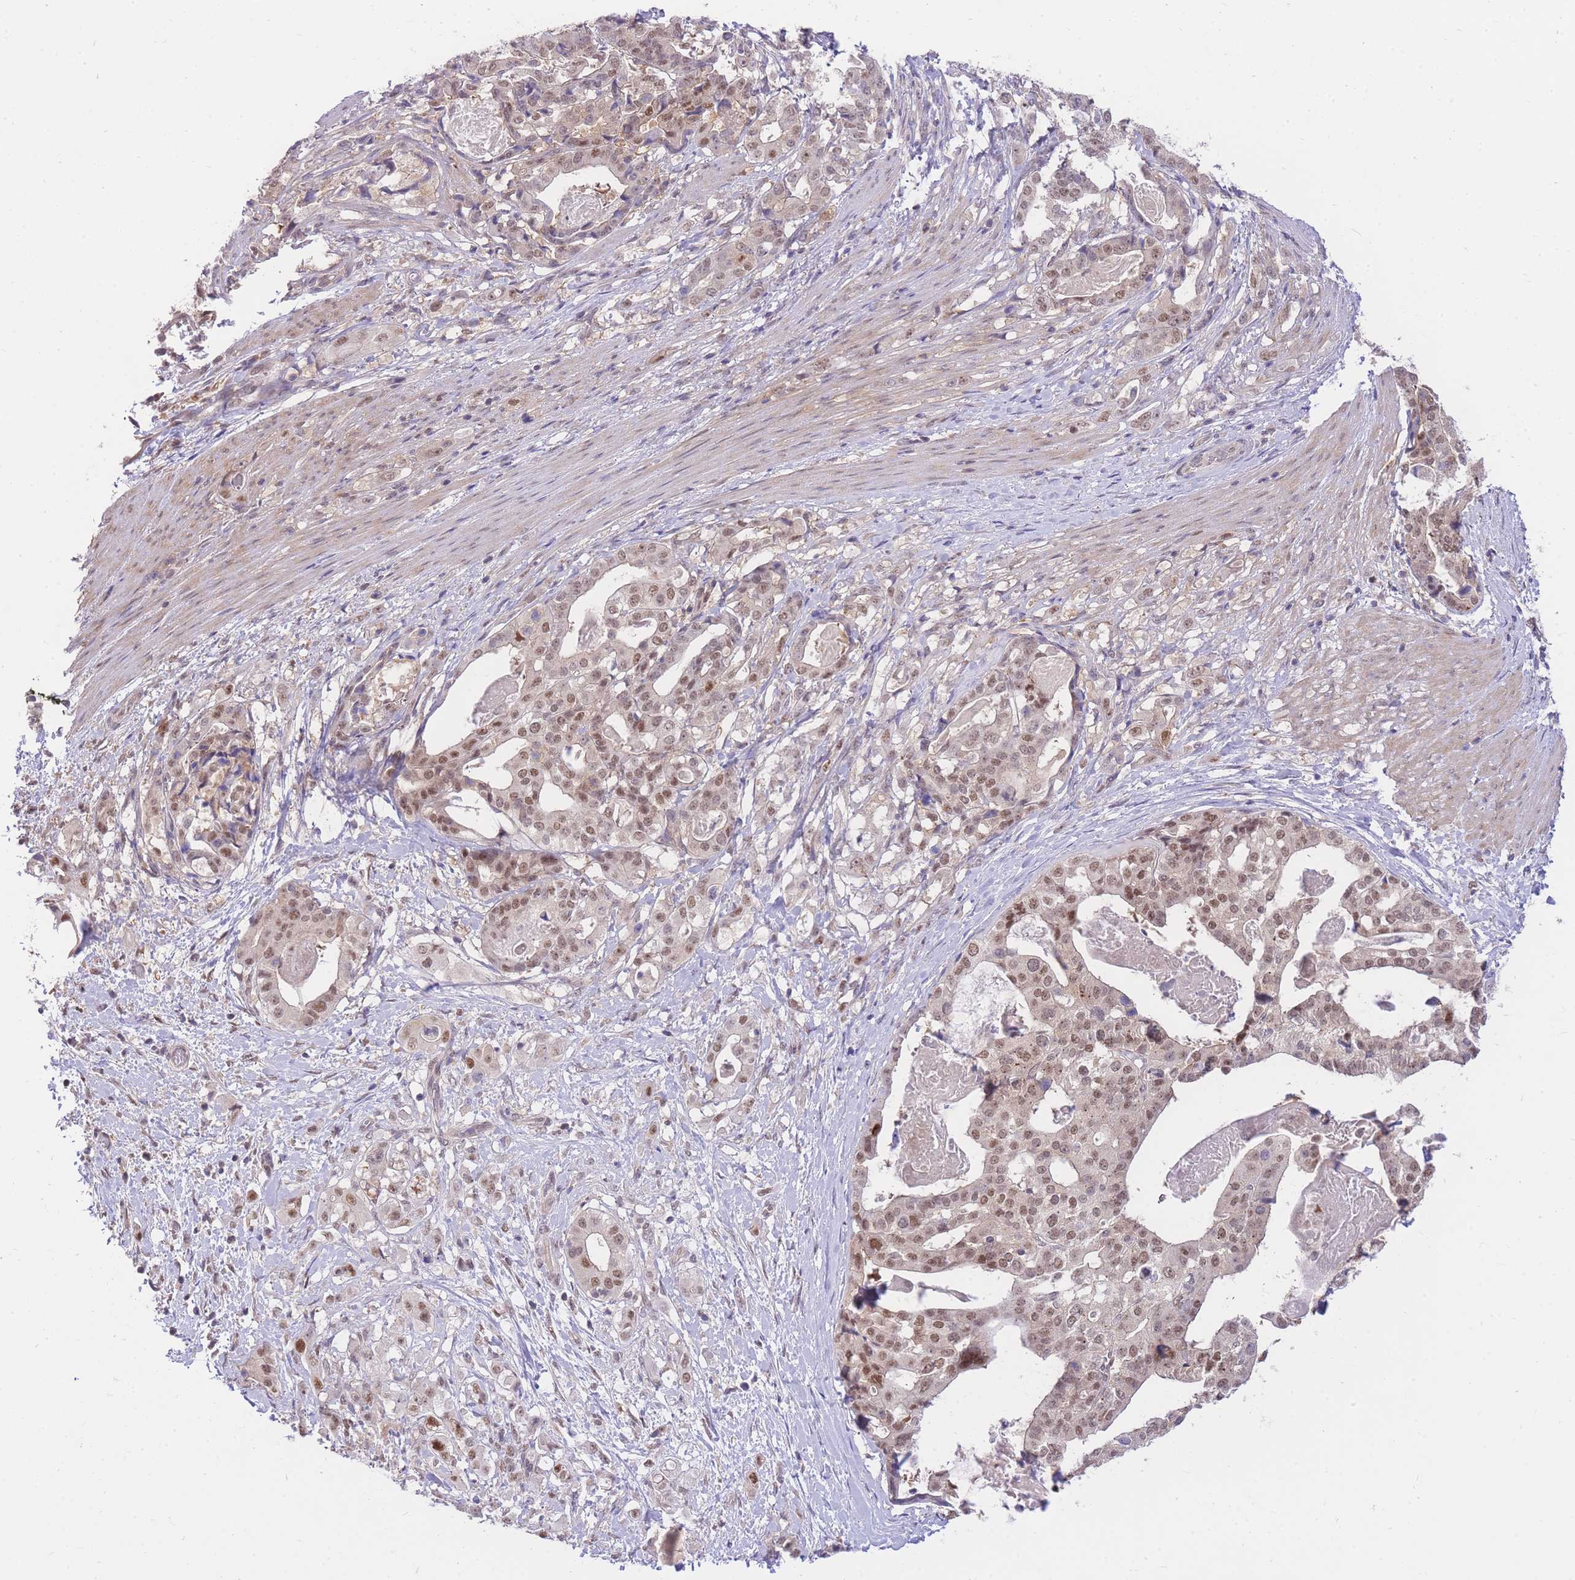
{"staining": {"intensity": "moderate", "quantity": "25%-75%", "location": "nuclear"}, "tissue": "stomach cancer", "cell_type": "Tumor cells", "image_type": "cancer", "snomed": [{"axis": "morphology", "description": "Adenocarcinoma, NOS"}, {"axis": "topography", "description": "Stomach"}], "caption": "Immunohistochemistry (IHC) photomicrograph of neoplastic tissue: human adenocarcinoma (stomach) stained using immunohistochemistry demonstrates medium levels of moderate protein expression localized specifically in the nuclear of tumor cells, appearing as a nuclear brown color.", "gene": "UBXN7", "patient": {"sex": "male", "age": 48}}